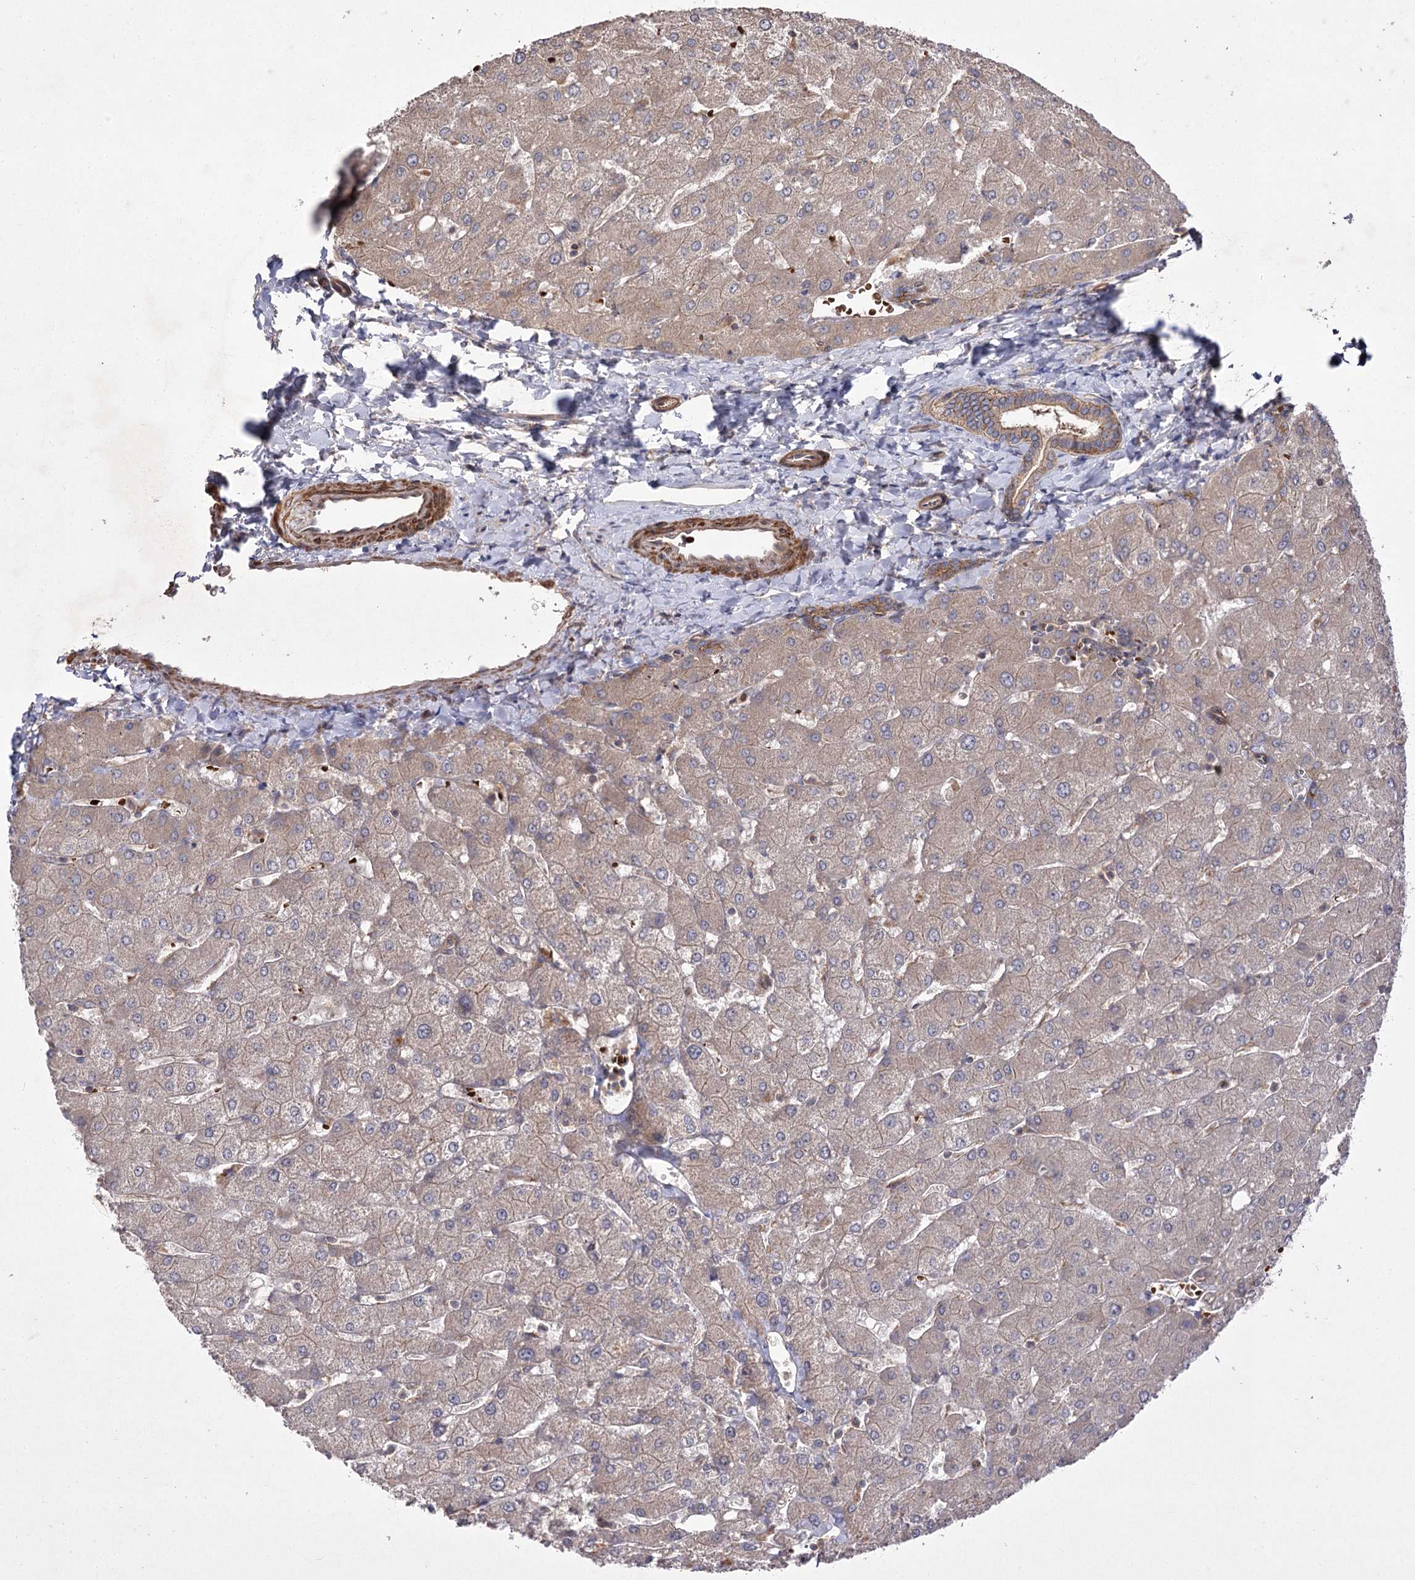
{"staining": {"intensity": "moderate", "quantity": ">75%", "location": "cytoplasmic/membranous"}, "tissue": "liver", "cell_type": "Cholangiocytes", "image_type": "normal", "snomed": [{"axis": "morphology", "description": "Normal tissue, NOS"}, {"axis": "topography", "description": "Liver"}], "caption": "Immunohistochemistry (IHC) photomicrograph of normal liver: liver stained using immunohistochemistry exhibits medium levels of moderate protein expression localized specifically in the cytoplasmic/membranous of cholangiocytes, appearing as a cytoplasmic/membranous brown color.", "gene": "KIAA0825", "patient": {"sex": "male", "age": 55}}